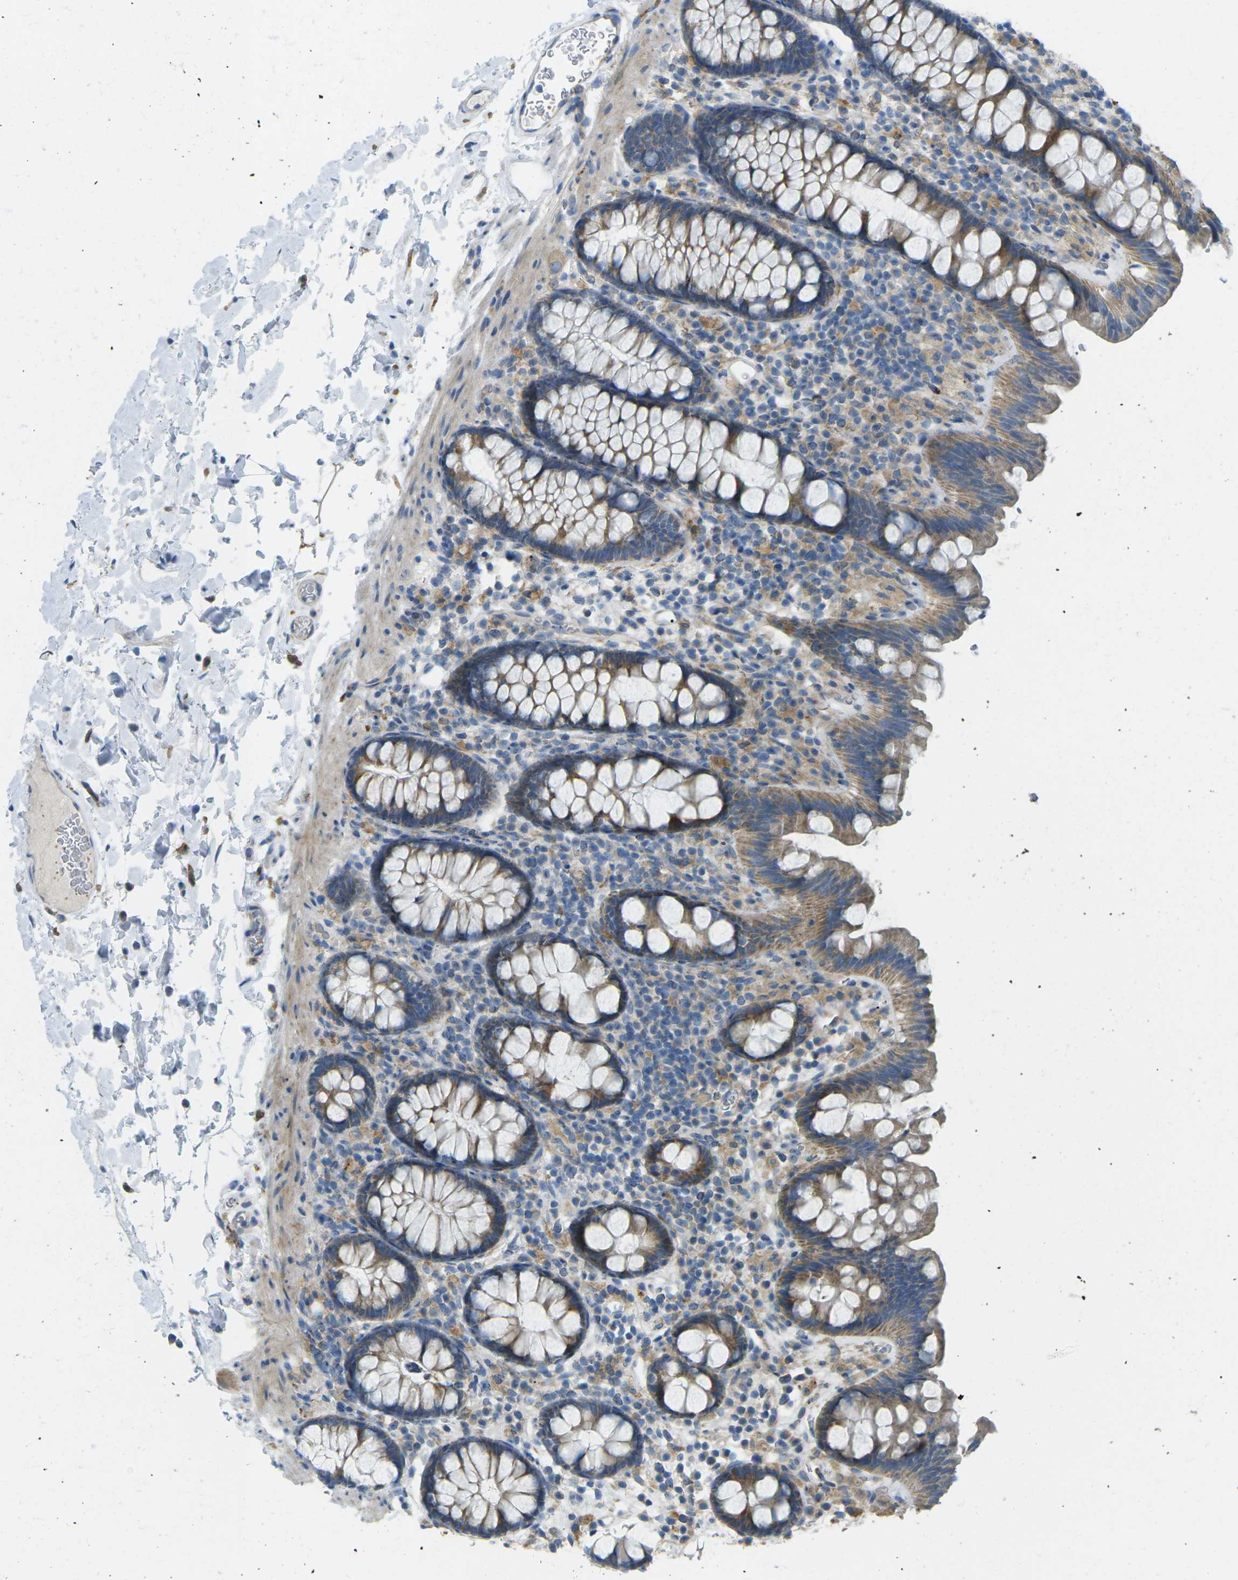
{"staining": {"intensity": "weak", "quantity": ">75%", "location": "cytoplasmic/membranous"}, "tissue": "colon", "cell_type": "Endothelial cells", "image_type": "normal", "snomed": [{"axis": "morphology", "description": "Normal tissue, NOS"}, {"axis": "topography", "description": "Colon"}], "caption": "The photomicrograph demonstrates a brown stain indicating the presence of a protein in the cytoplasmic/membranous of endothelial cells in colon. (Stains: DAB in brown, nuclei in blue, Microscopy: brightfield microscopy at high magnification).", "gene": "MYLK4", "patient": {"sex": "female", "age": 80}}